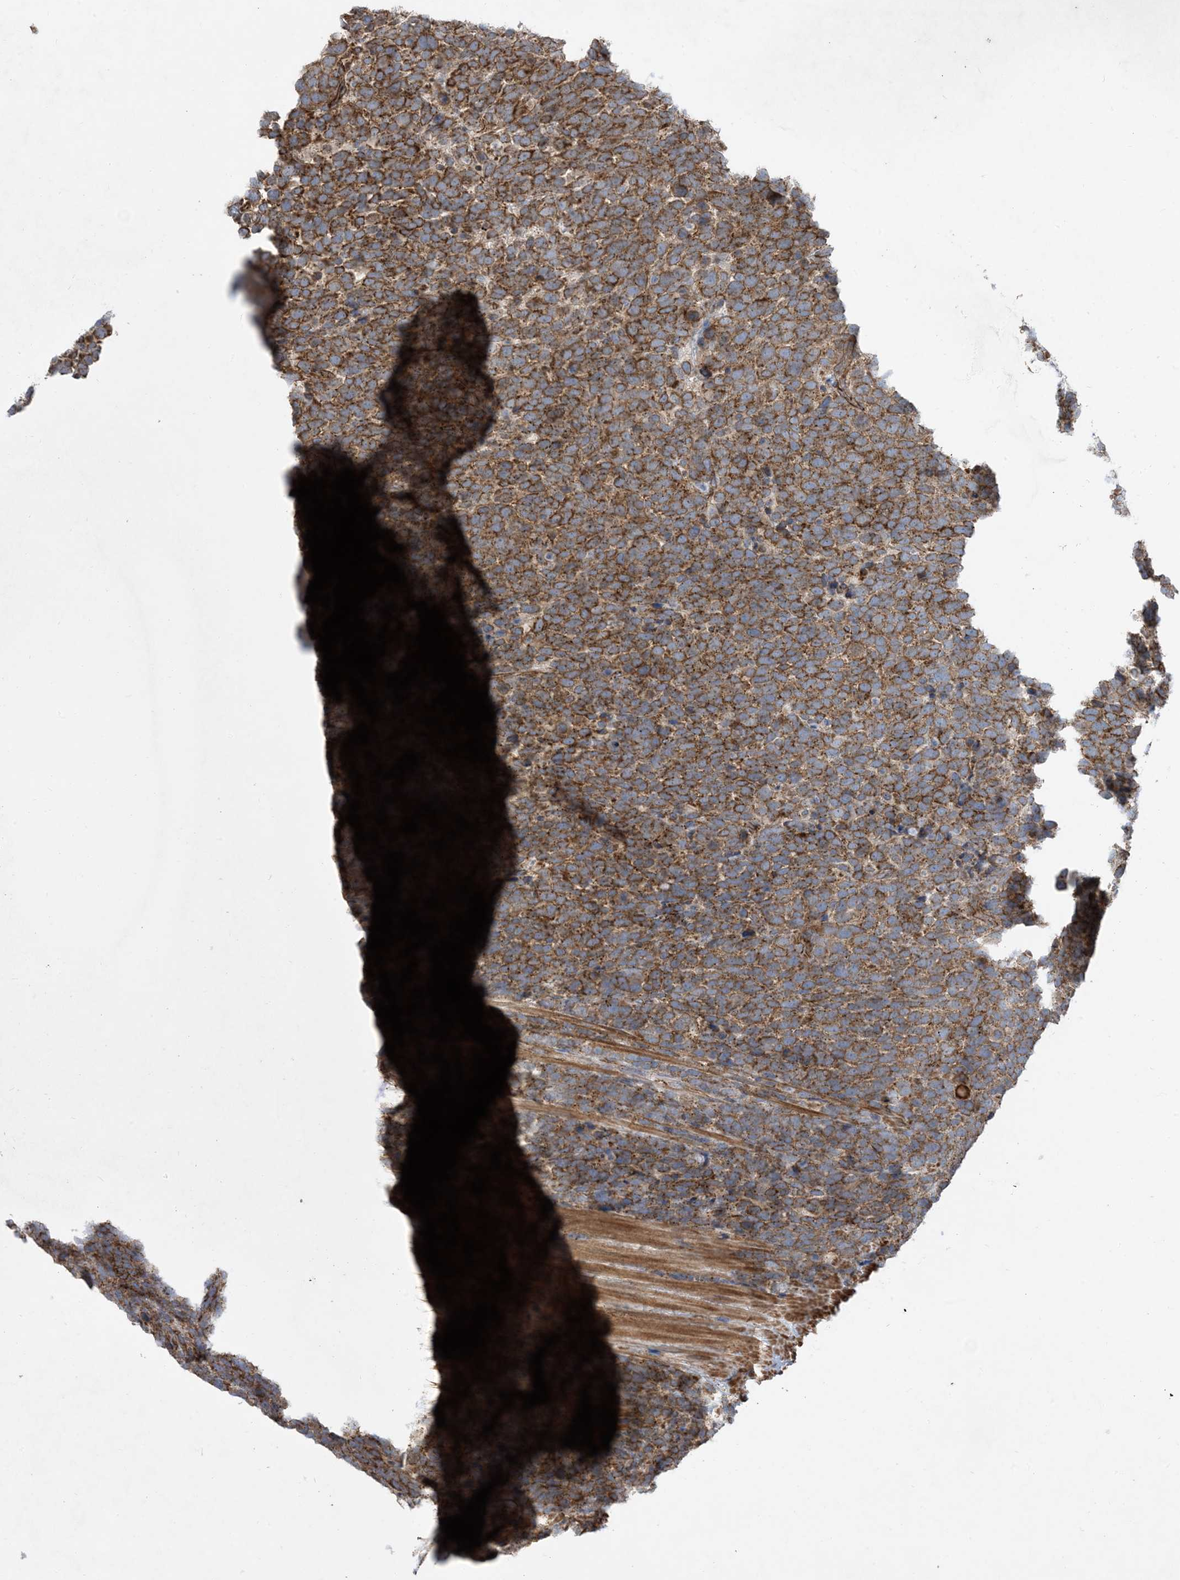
{"staining": {"intensity": "moderate", "quantity": ">75%", "location": "cytoplasmic/membranous"}, "tissue": "urothelial cancer", "cell_type": "Tumor cells", "image_type": "cancer", "snomed": [{"axis": "morphology", "description": "Urothelial carcinoma, High grade"}, {"axis": "topography", "description": "Urinary bladder"}], "caption": "A brown stain highlights moderate cytoplasmic/membranous positivity of a protein in human urothelial carcinoma (high-grade) tumor cells. Immunohistochemistry (ihc) stains the protein in brown and the nuclei are stained blue.", "gene": "OTOP1", "patient": {"sex": "female", "age": 82}}